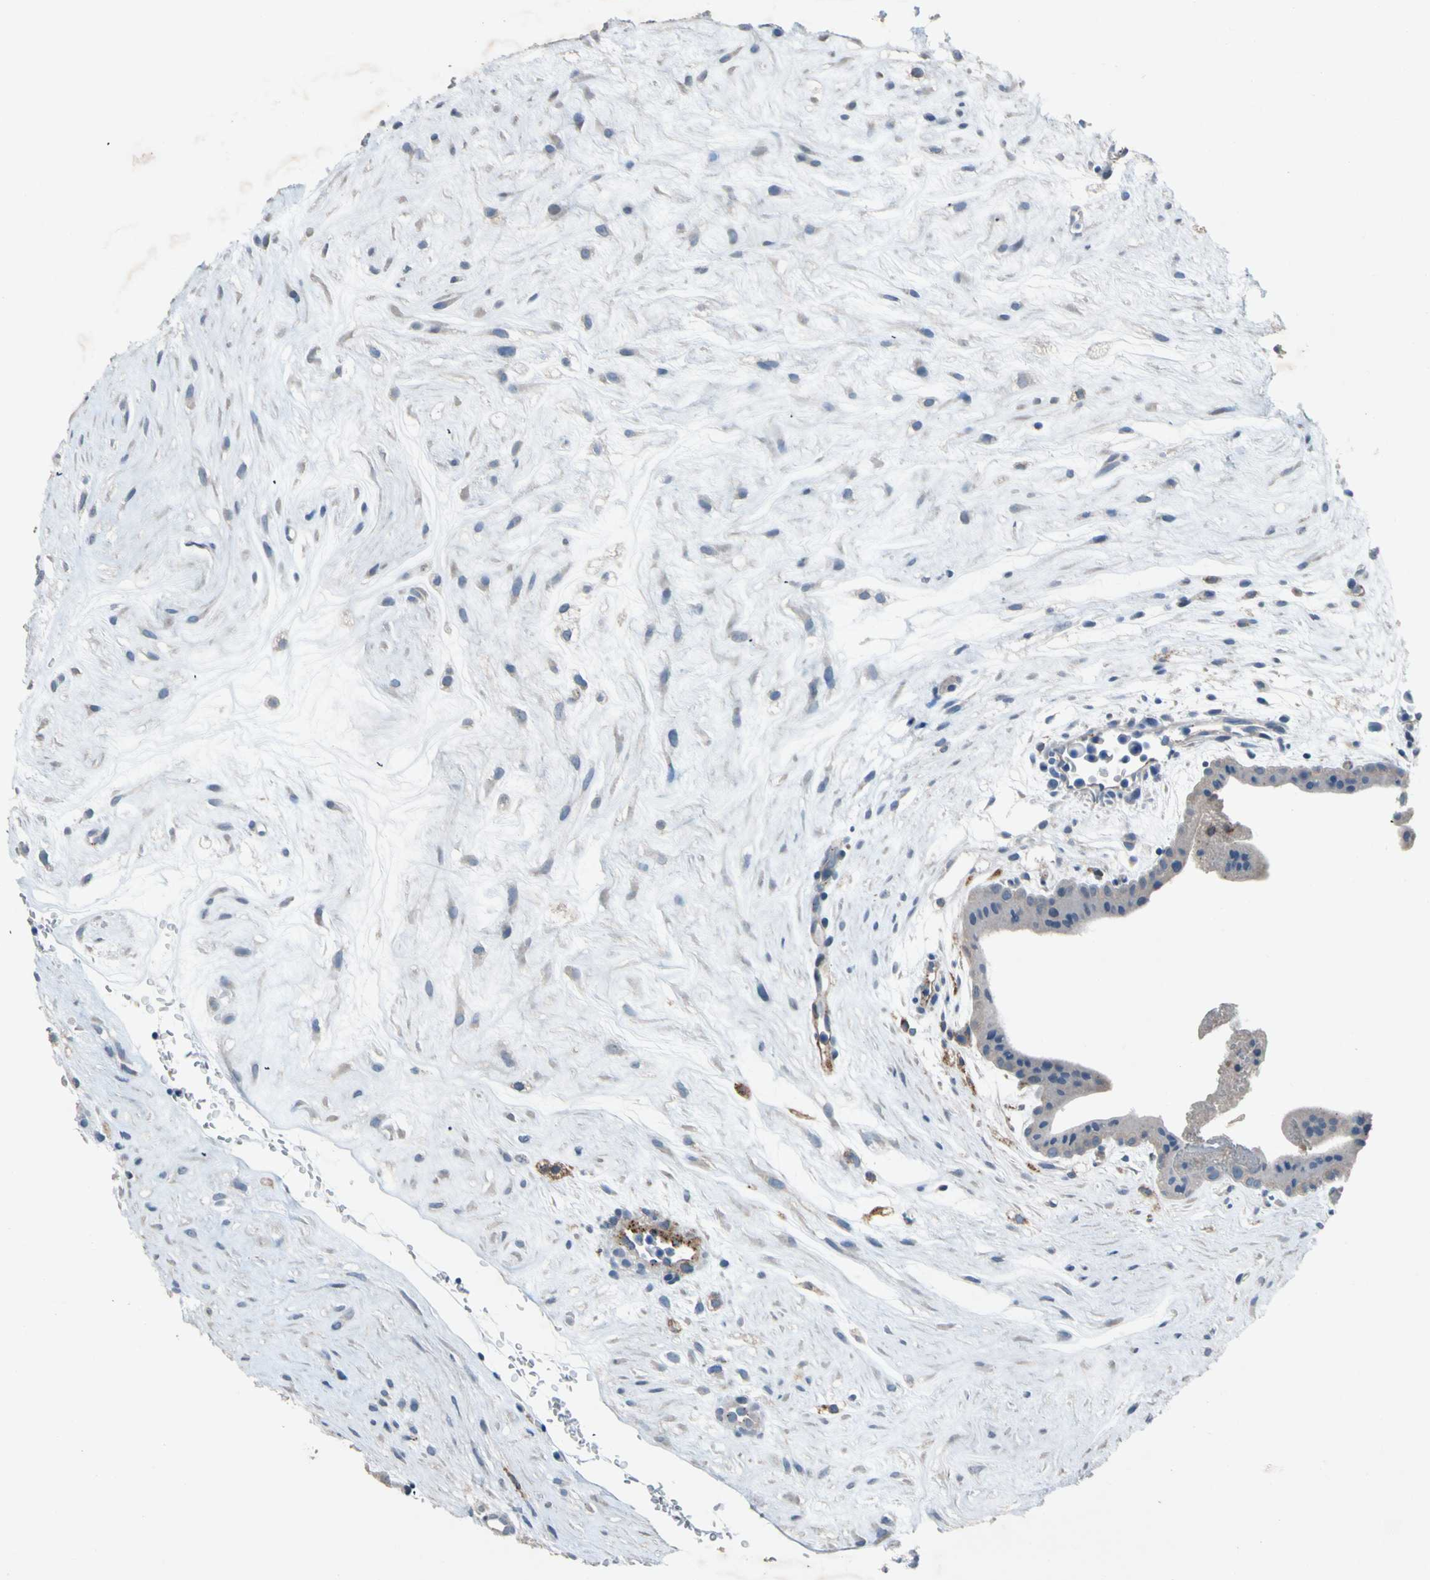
{"staining": {"intensity": "weak", "quantity": "<25%", "location": "cytoplasmic/membranous"}, "tissue": "placenta", "cell_type": "Decidual cells", "image_type": "normal", "snomed": [{"axis": "morphology", "description": "Normal tissue, NOS"}, {"axis": "topography", "description": "Placenta"}], "caption": "Immunohistochemistry (IHC) image of benign placenta: human placenta stained with DAB (3,3'-diaminobenzidine) shows no significant protein expression in decidual cells.", "gene": "NDFIP2", "patient": {"sex": "female", "age": 35}}